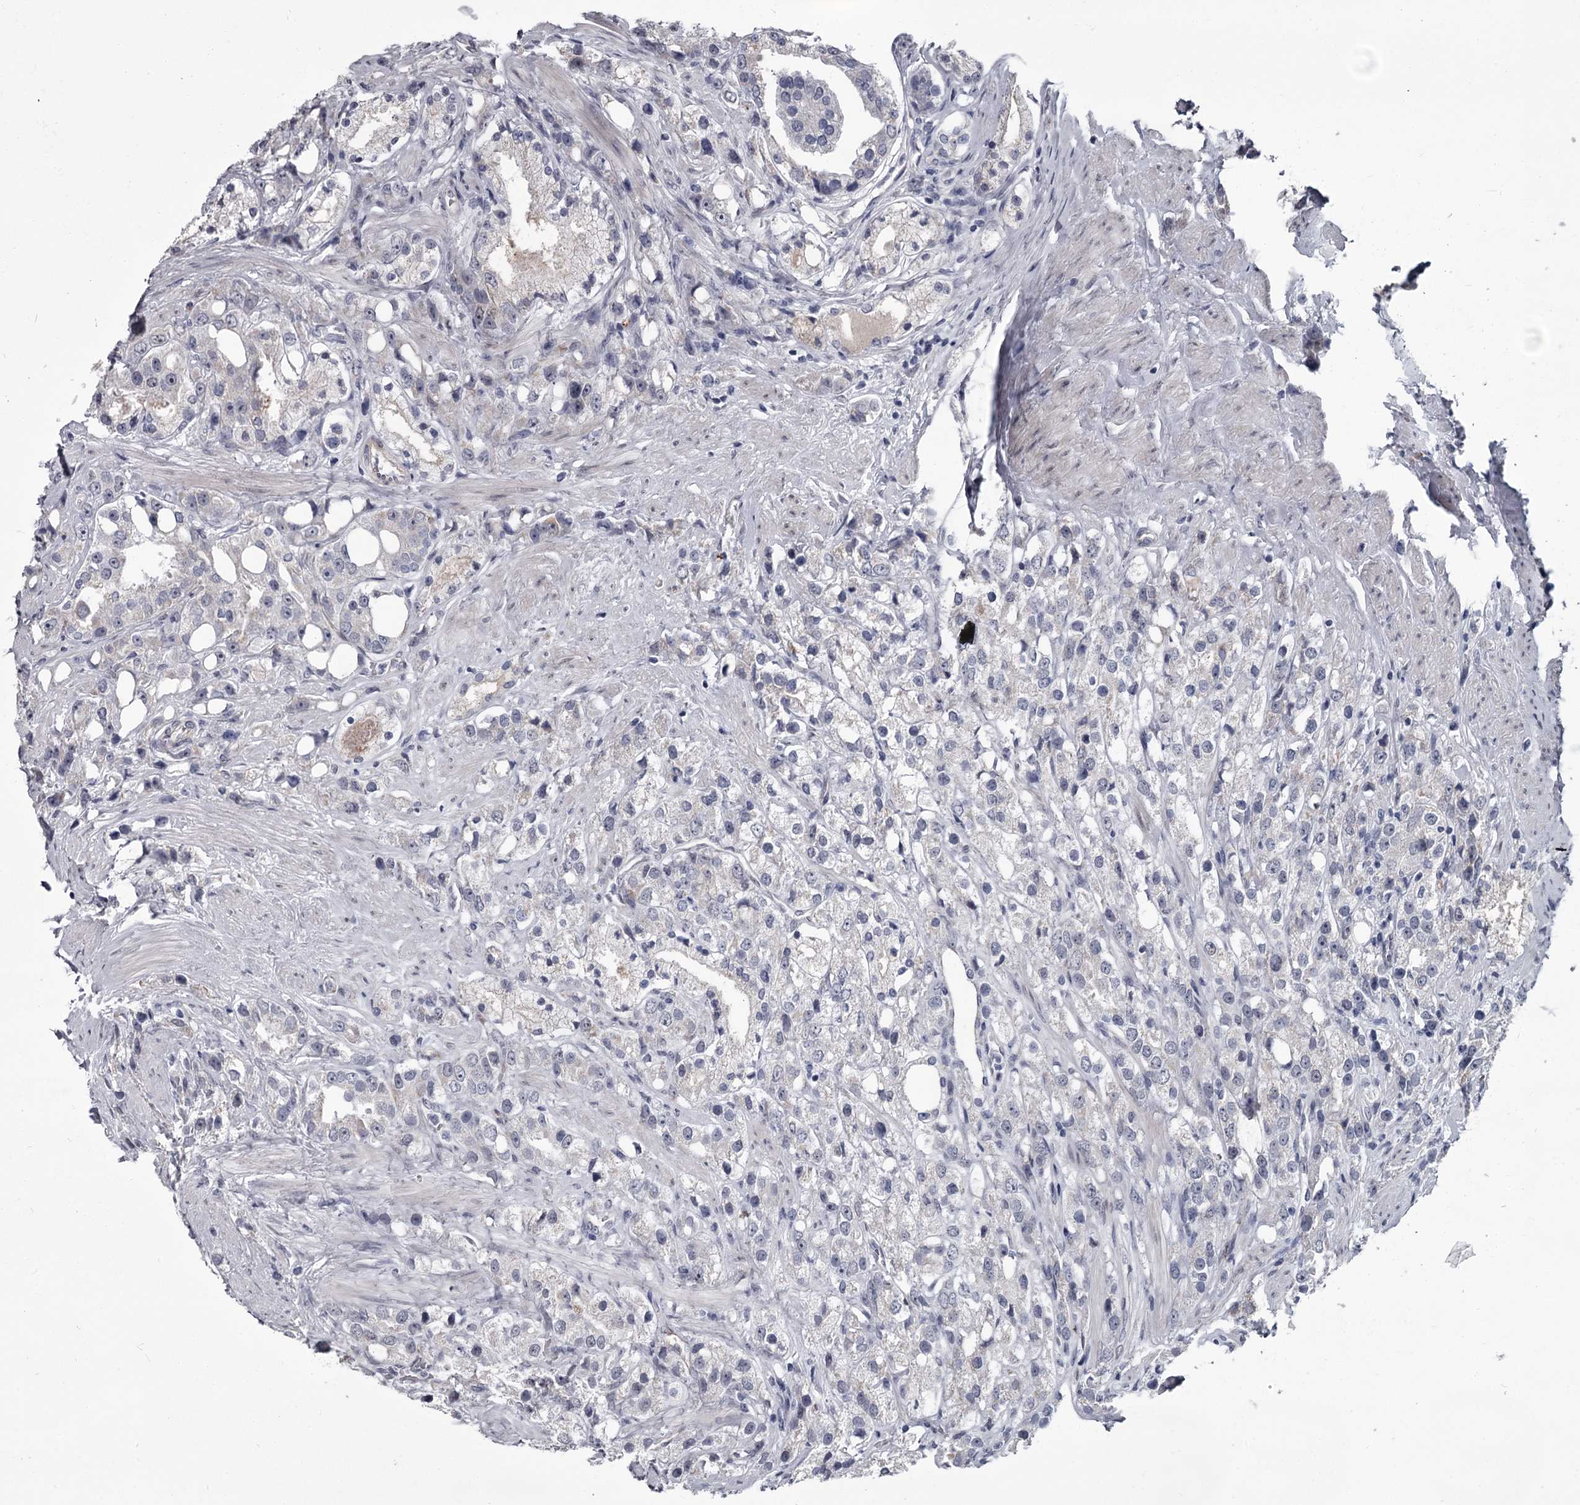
{"staining": {"intensity": "negative", "quantity": "none", "location": "none"}, "tissue": "prostate cancer", "cell_type": "Tumor cells", "image_type": "cancer", "snomed": [{"axis": "morphology", "description": "Adenocarcinoma, NOS"}, {"axis": "topography", "description": "Prostate"}], "caption": "Immunohistochemistry photomicrograph of human prostate cancer (adenocarcinoma) stained for a protein (brown), which shows no staining in tumor cells. The staining was performed using DAB (3,3'-diaminobenzidine) to visualize the protein expression in brown, while the nuclei were stained in blue with hematoxylin (Magnification: 20x).", "gene": "PRPF40B", "patient": {"sex": "male", "age": 79}}